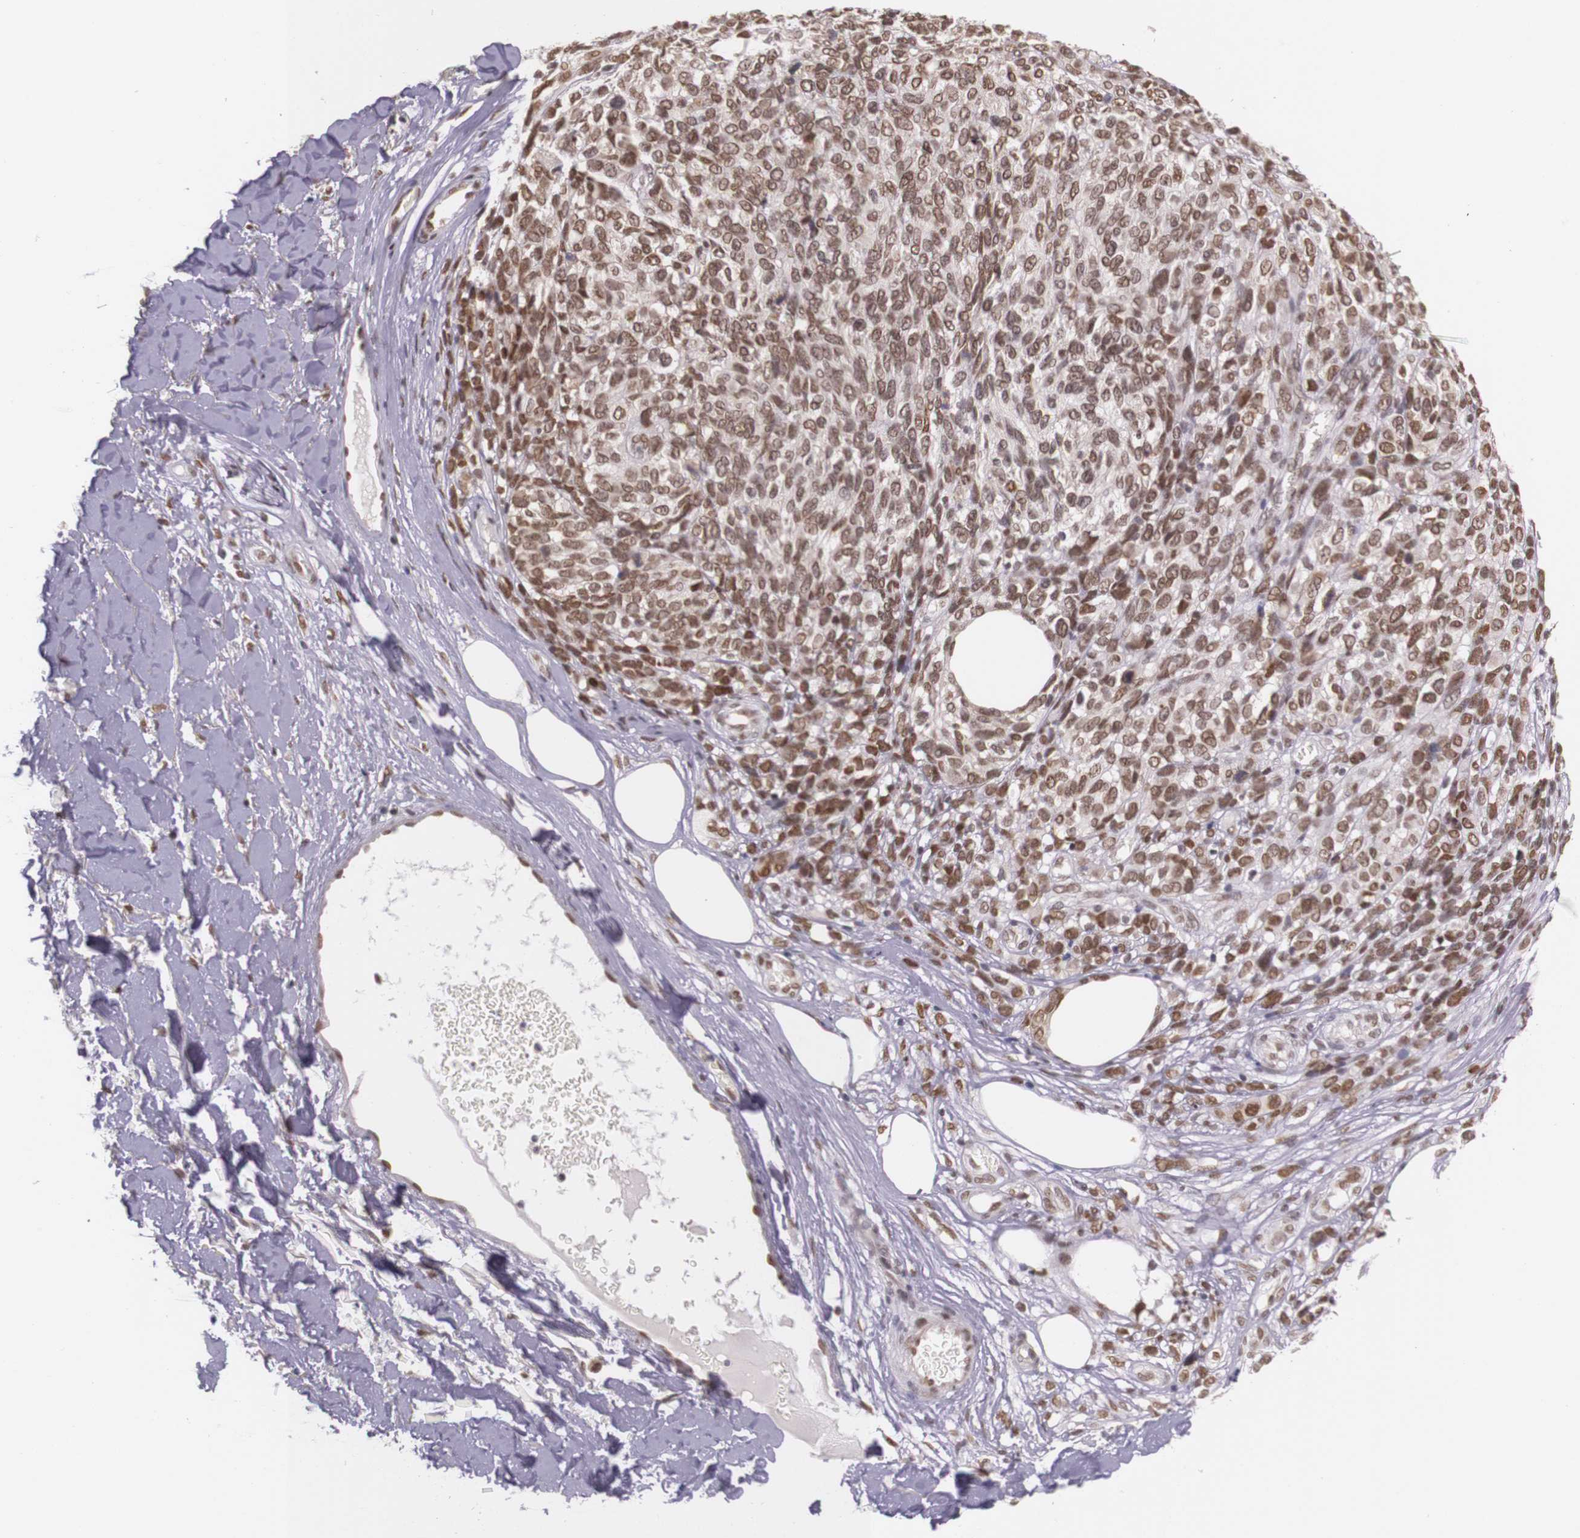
{"staining": {"intensity": "moderate", "quantity": ">75%", "location": "nuclear"}, "tissue": "melanoma", "cell_type": "Tumor cells", "image_type": "cancer", "snomed": [{"axis": "morphology", "description": "Malignant melanoma, NOS"}, {"axis": "topography", "description": "Skin"}], "caption": "Malignant melanoma stained for a protein reveals moderate nuclear positivity in tumor cells. (DAB = brown stain, brightfield microscopy at high magnification).", "gene": "WDR13", "patient": {"sex": "female", "age": 85}}